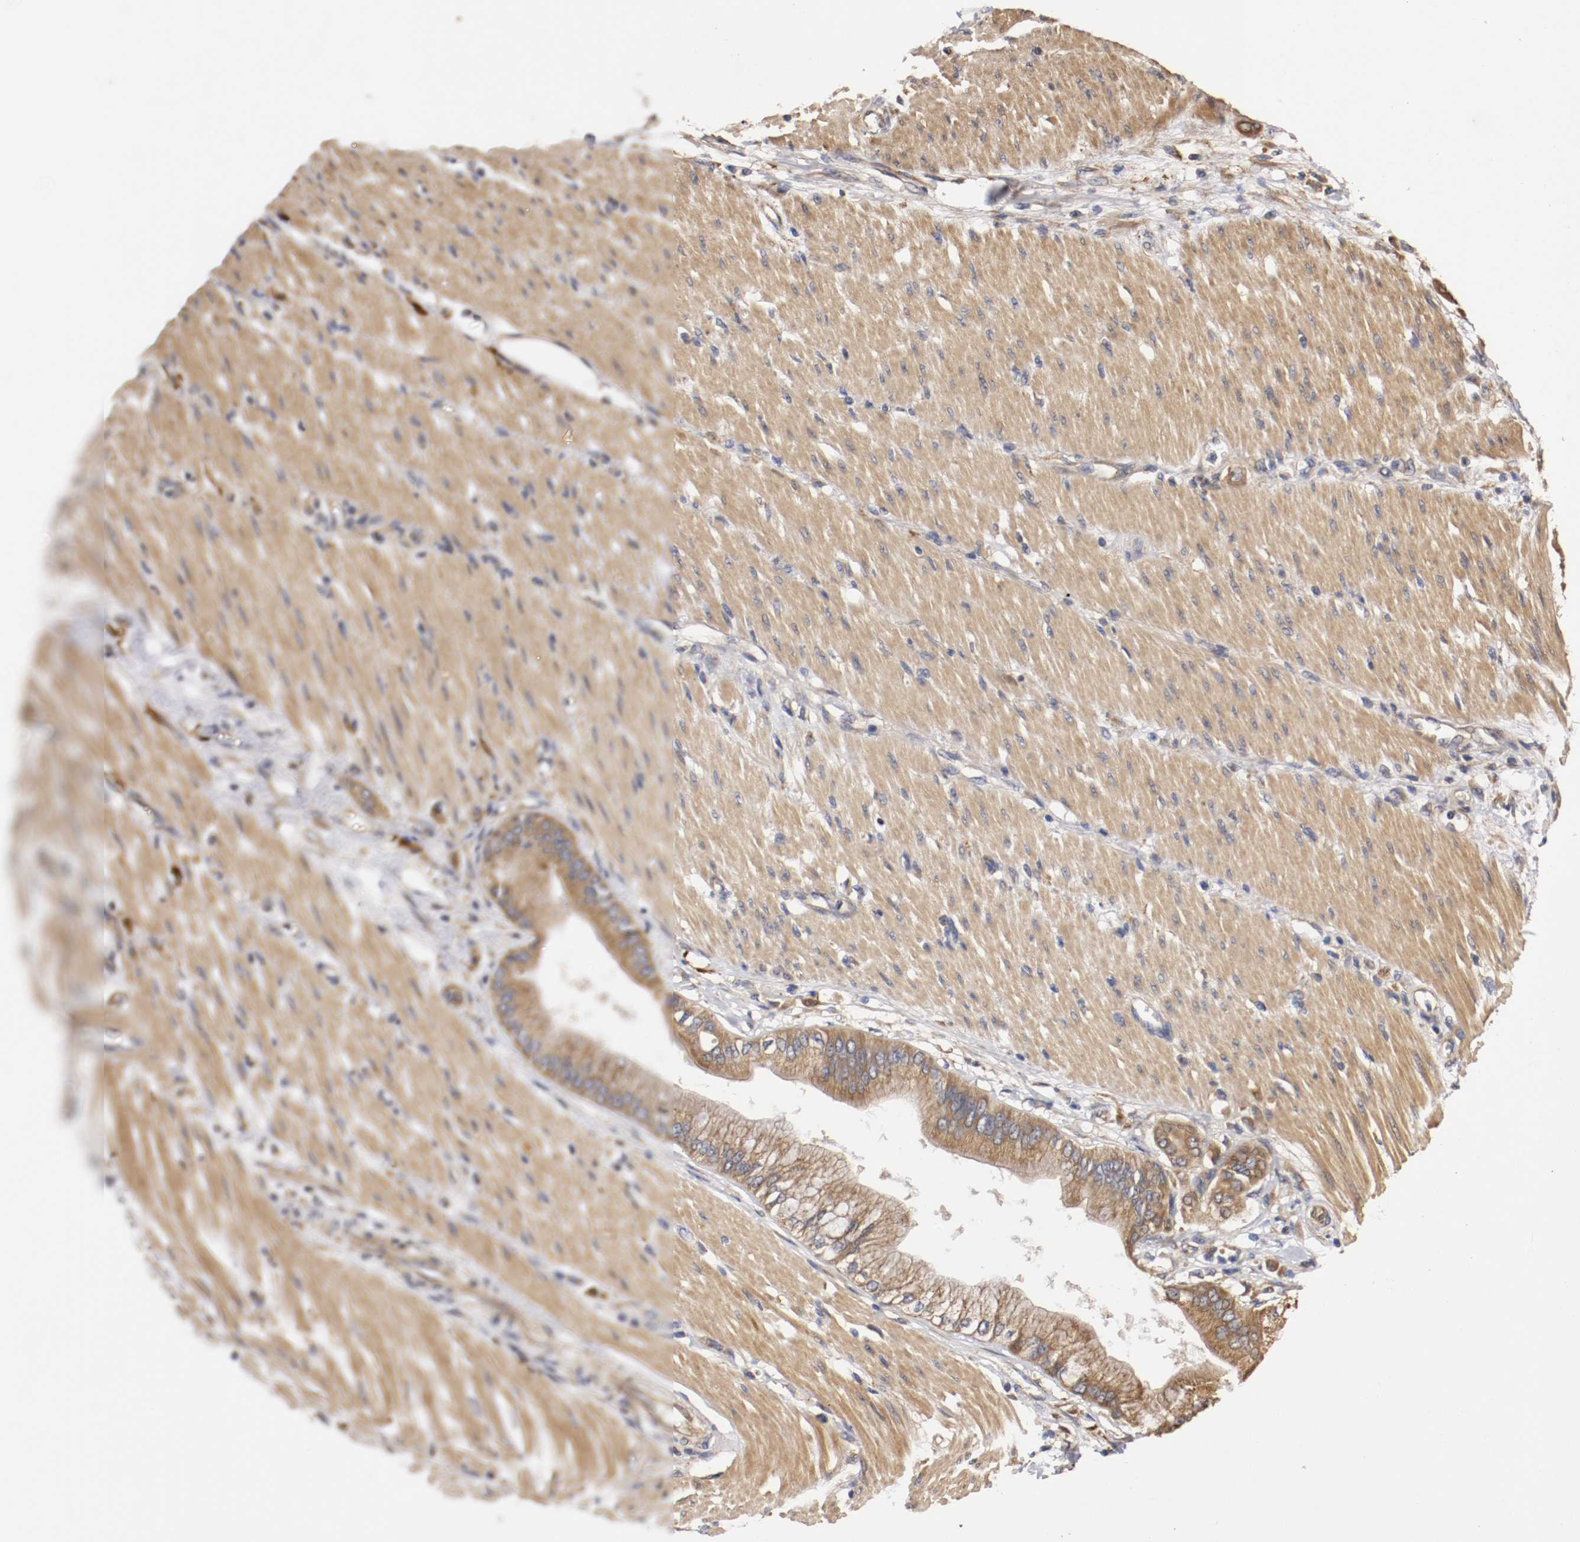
{"staining": {"intensity": "moderate", "quantity": ">75%", "location": "cytoplasmic/membranous"}, "tissue": "pancreatic cancer", "cell_type": "Tumor cells", "image_type": "cancer", "snomed": [{"axis": "morphology", "description": "Adenocarcinoma, NOS"}, {"axis": "morphology", "description": "Adenocarcinoma, metastatic, NOS"}, {"axis": "topography", "description": "Lymph node"}, {"axis": "topography", "description": "Pancreas"}, {"axis": "topography", "description": "Duodenum"}], "caption": "This micrograph shows immunohistochemistry staining of human pancreatic cancer, with medium moderate cytoplasmic/membranous positivity in approximately >75% of tumor cells.", "gene": "VEZT", "patient": {"sex": "female", "age": 64}}